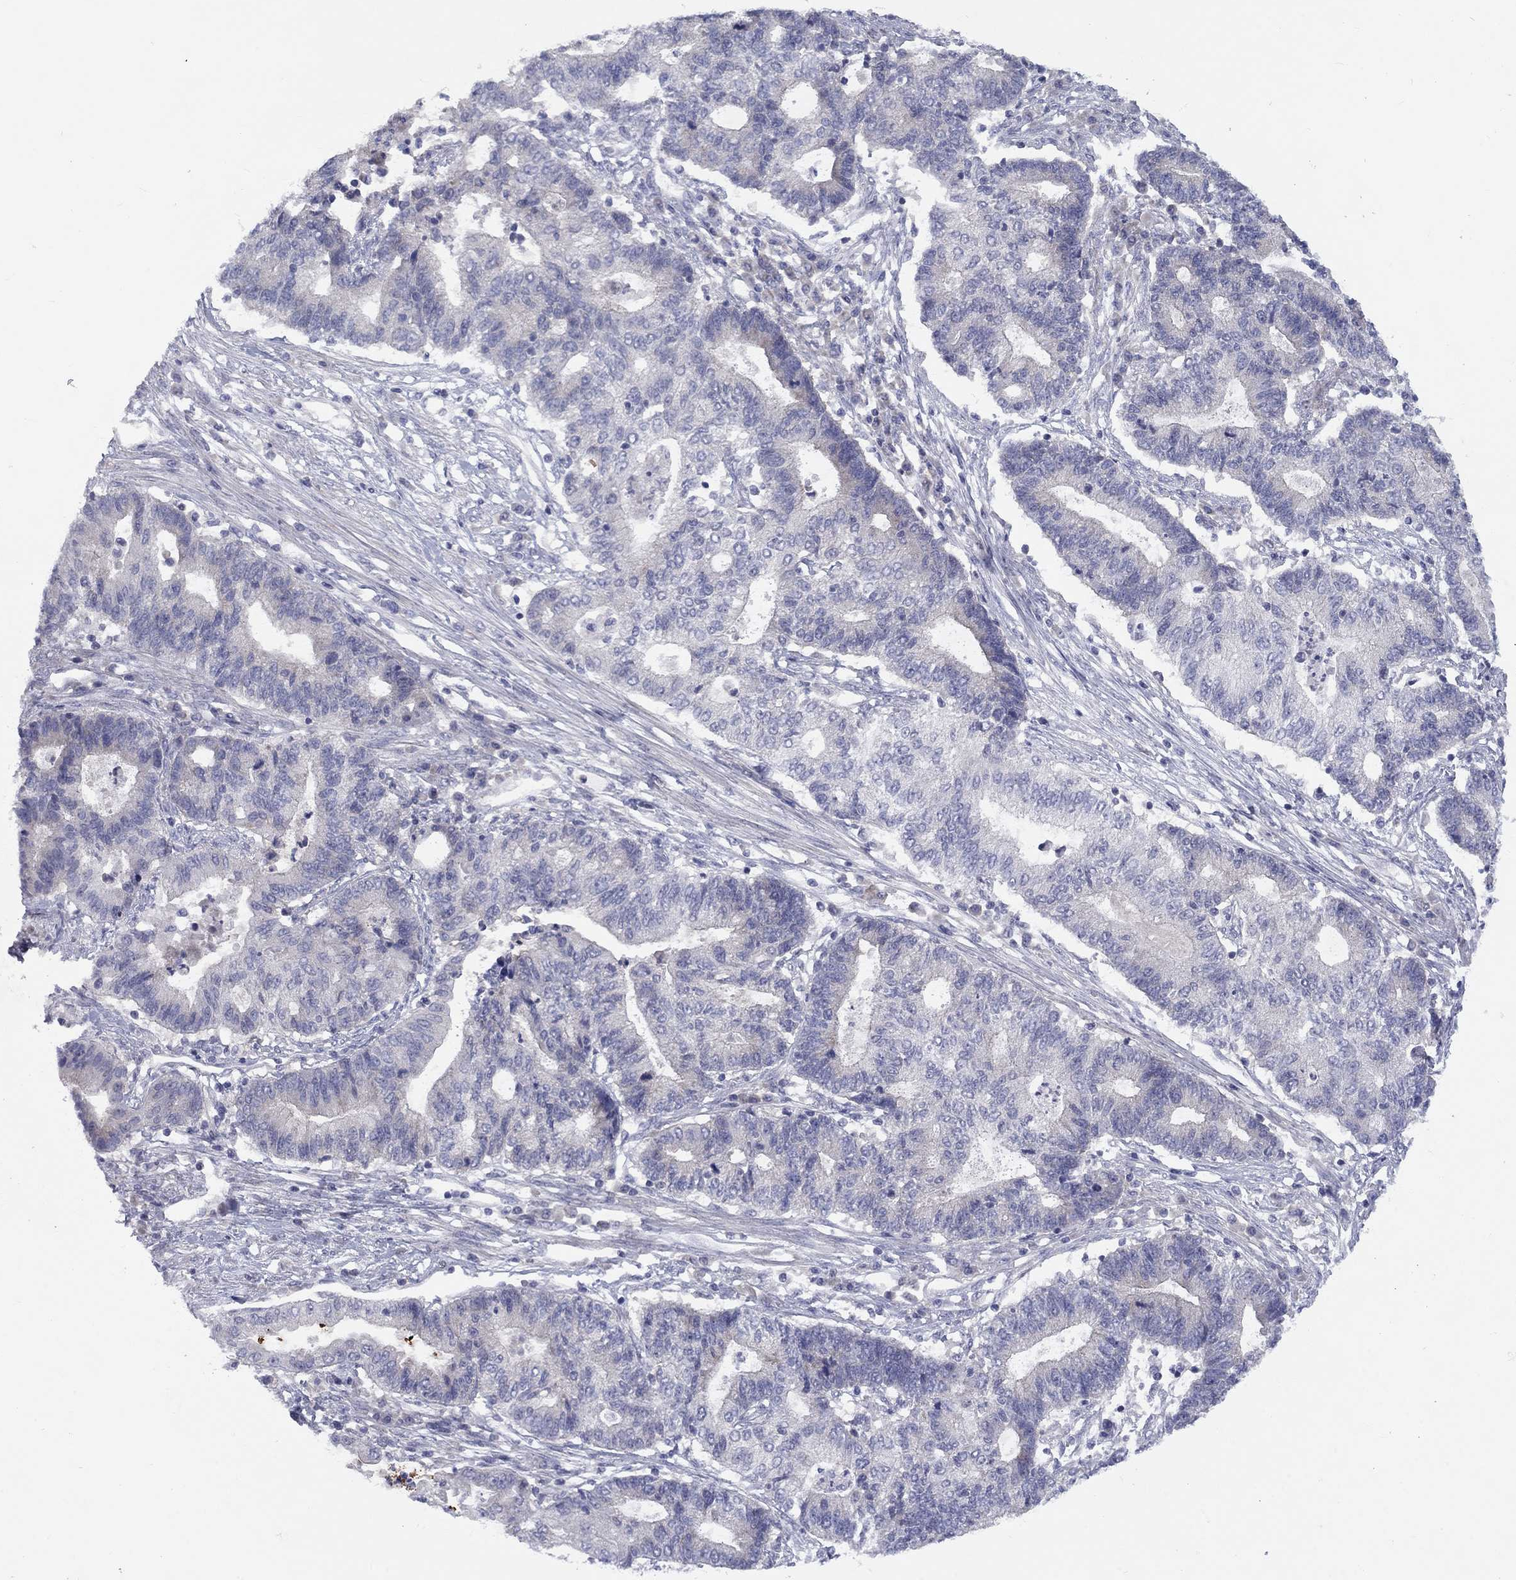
{"staining": {"intensity": "negative", "quantity": "none", "location": "none"}, "tissue": "endometrial cancer", "cell_type": "Tumor cells", "image_type": "cancer", "snomed": [{"axis": "morphology", "description": "Adenocarcinoma, NOS"}, {"axis": "topography", "description": "Uterus"}, {"axis": "topography", "description": "Endometrium"}], "caption": "There is no significant staining in tumor cells of endometrial cancer (adenocarcinoma).", "gene": "CACNA1A", "patient": {"sex": "female", "age": 54}}